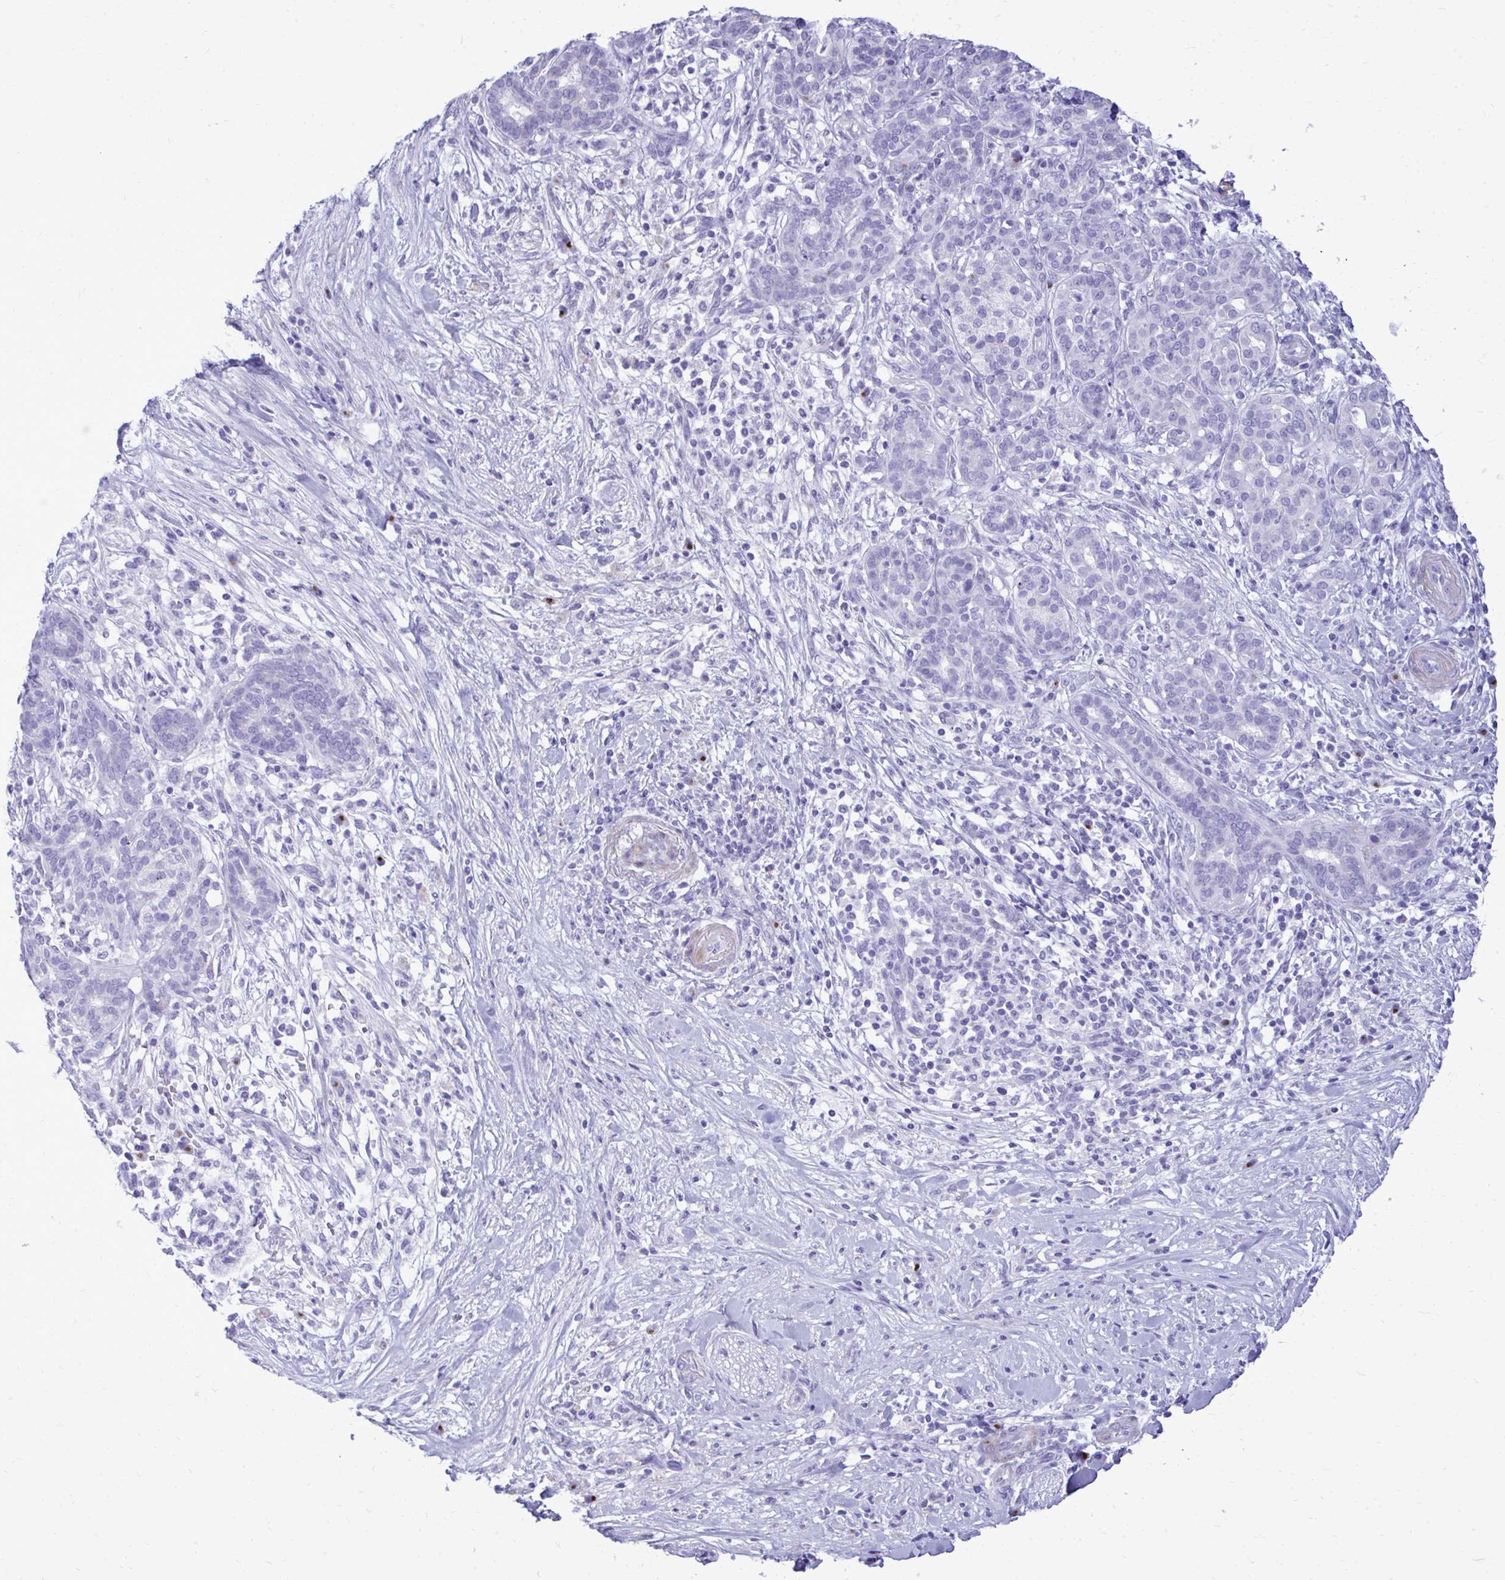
{"staining": {"intensity": "negative", "quantity": "none", "location": "none"}, "tissue": "pancreatic cancer", "cell_type": "Tumor cells", "image_type": "cancer", "snomed": [{"axis": "morphology", "description": "Adenocarcinoma, NOS"}, {"axis": "topography", "description": "Pancreas"}], "caption": "This is an immunohistochemistry (IHC) photomicrograph of human pancreatic cancer. There is no positivity in tumor cells.", "gene": "ANKDD1B", "patient": {"sex": "male", "age": 44}}